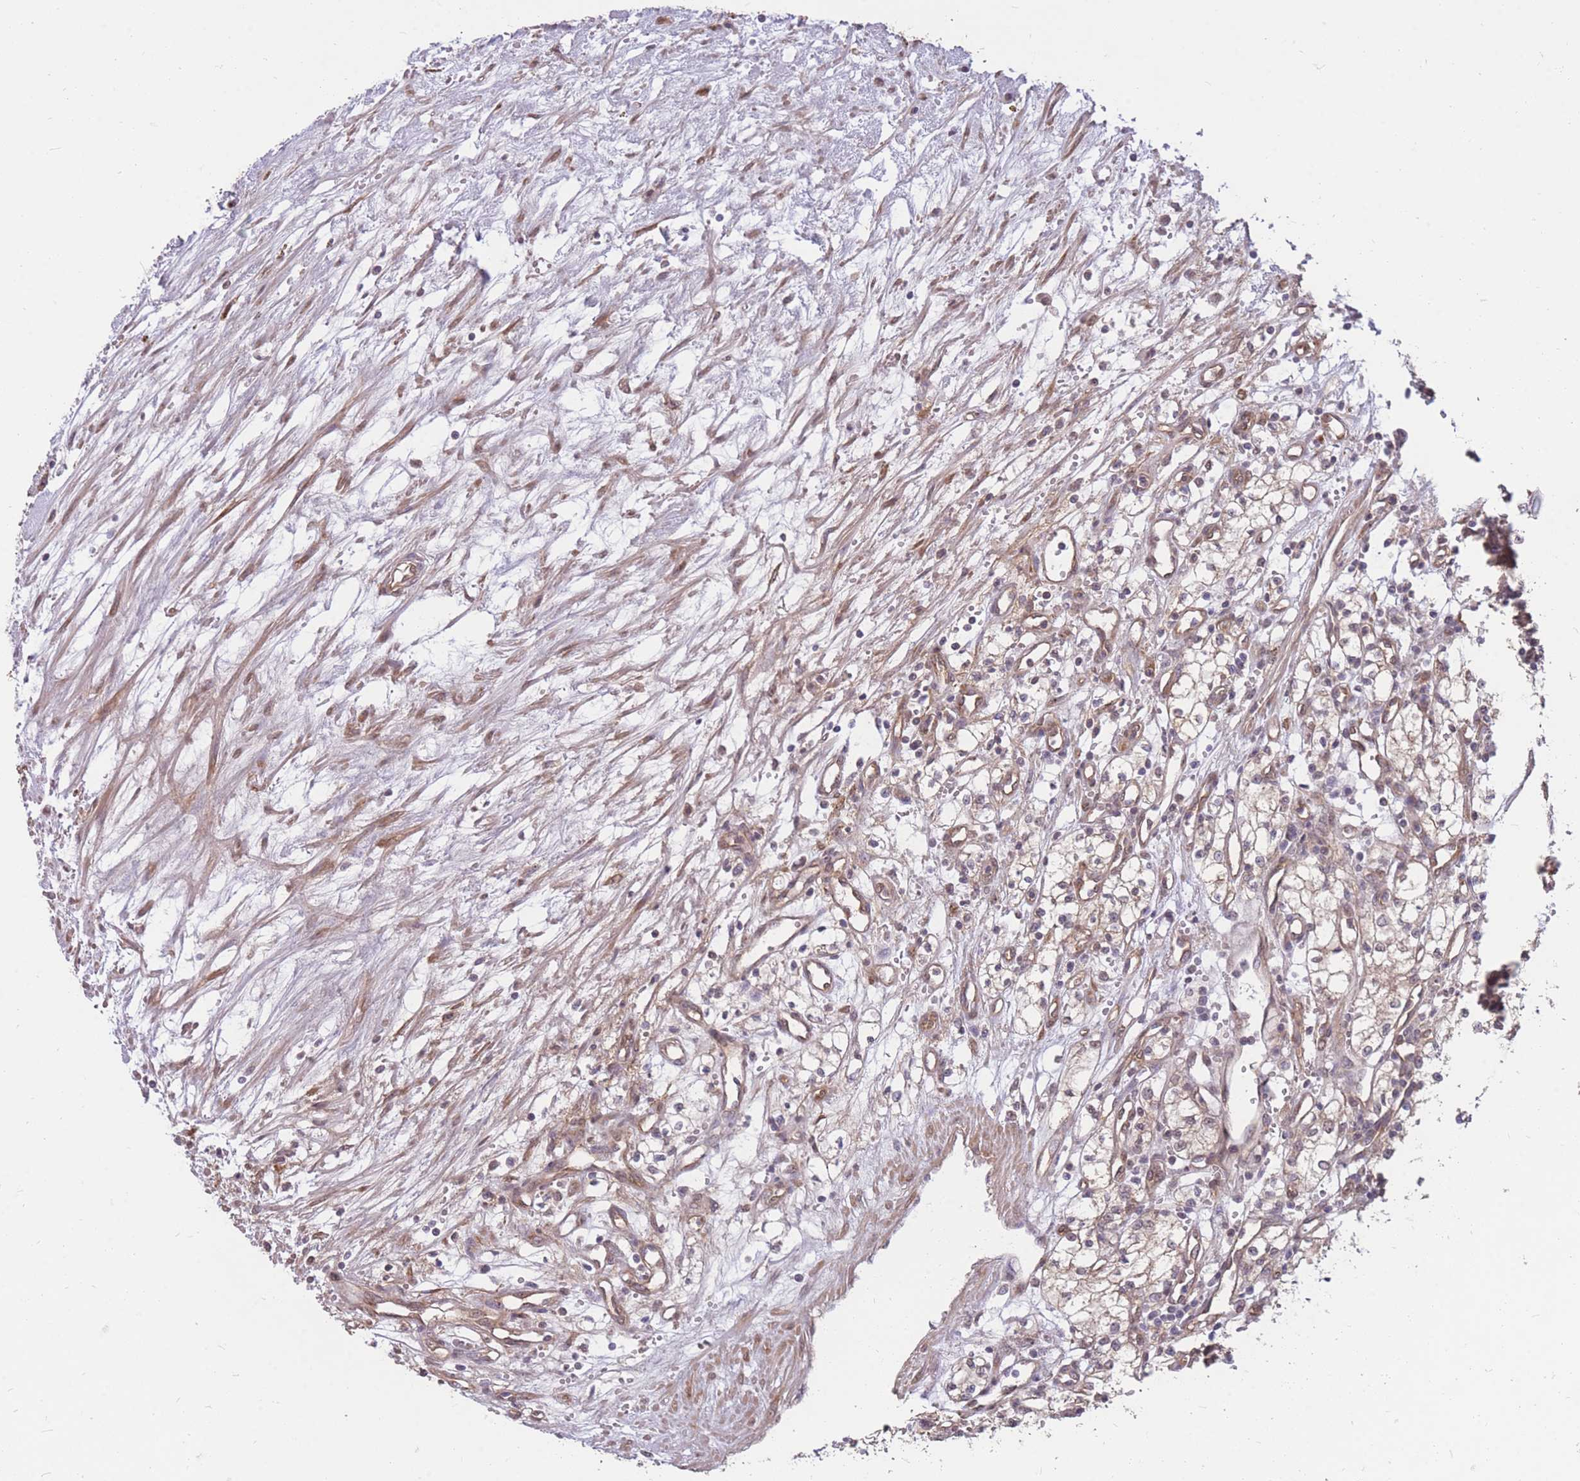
{"staining": {"intensity": "weak", "quantity": "25%-75%", "location": "cytoplasmic/membranous"}, "tissue": "renal cancer", "cell_type": "Tumor cells", "image_type": "cancer", "snomed": [{"axis": "morphology", "description": "Adenocarcinoma, NOS"}, {"axis": "topography", "description": "Kidney"}], "caption": "There is low levels of weak cytoplasmic/membranous expression in tumor cells of adenocarcinoma (renal), as demonstrated by immunohistochemical staining (brown color).", "gene": "DYNC1LI2", "patient": {"sex": "male", "age": 59}}